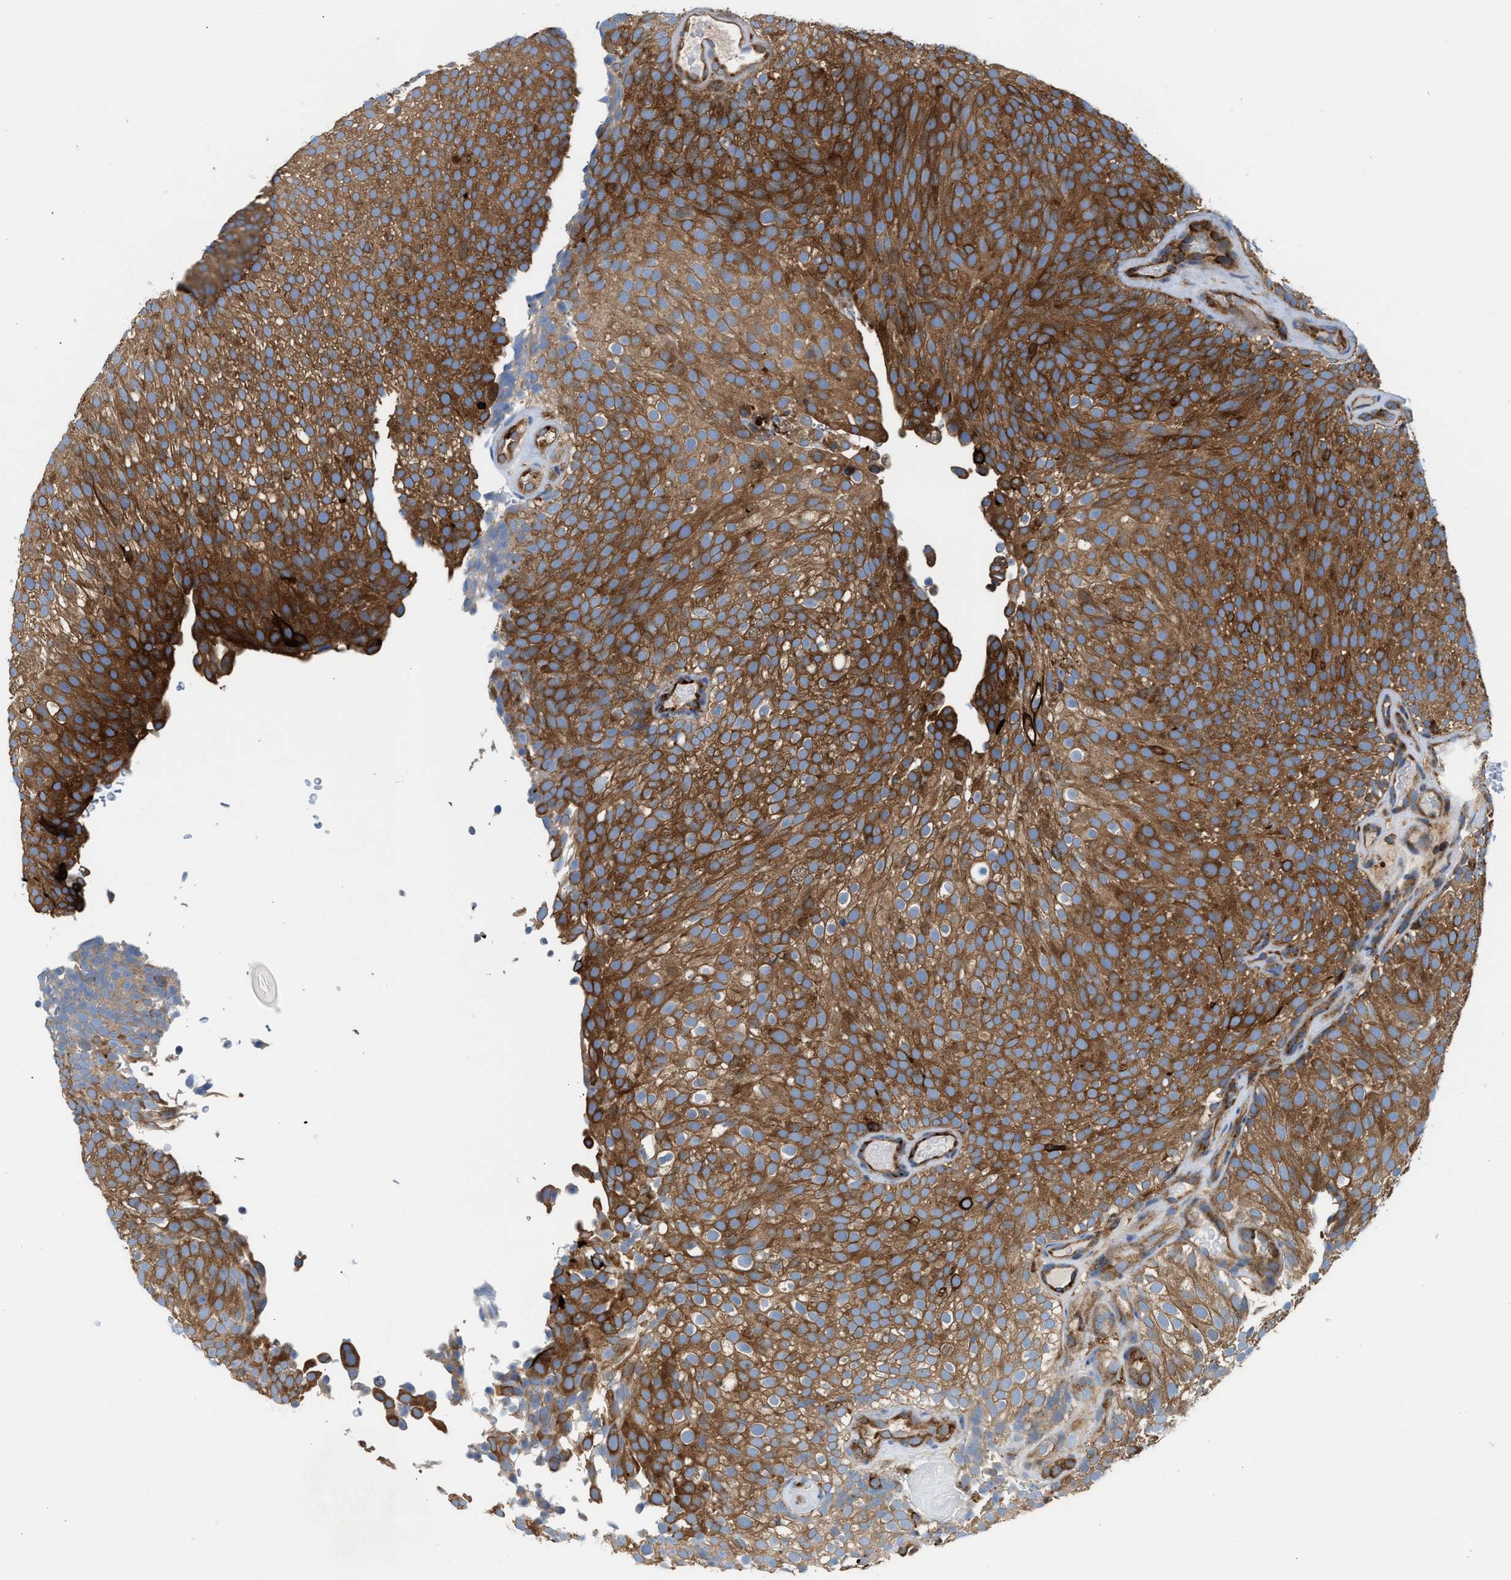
{"staining": {"intensity": "strong", "quantity": ">75%", "location": "cytoplasmic/membranous"}, "tissue": "urothelial cancer", "cell_type": "Tumor cells", "image_type": "cancer", "snomed": [{"axis": "morphology", "description": "Urothelial carcinoma, Low grade"}, {"axis": "topography", "description": "Urinary bladder"}], "caption": "DAB (3,3'-diaminobenzidine) immunohistochemical staining of urothelial cancer shows strong cytoplasmic/membranous protein staining in about >75% of tumor cells.", "gene": "TBC1D15", "patient": {"sex": "male", "age": 78}}